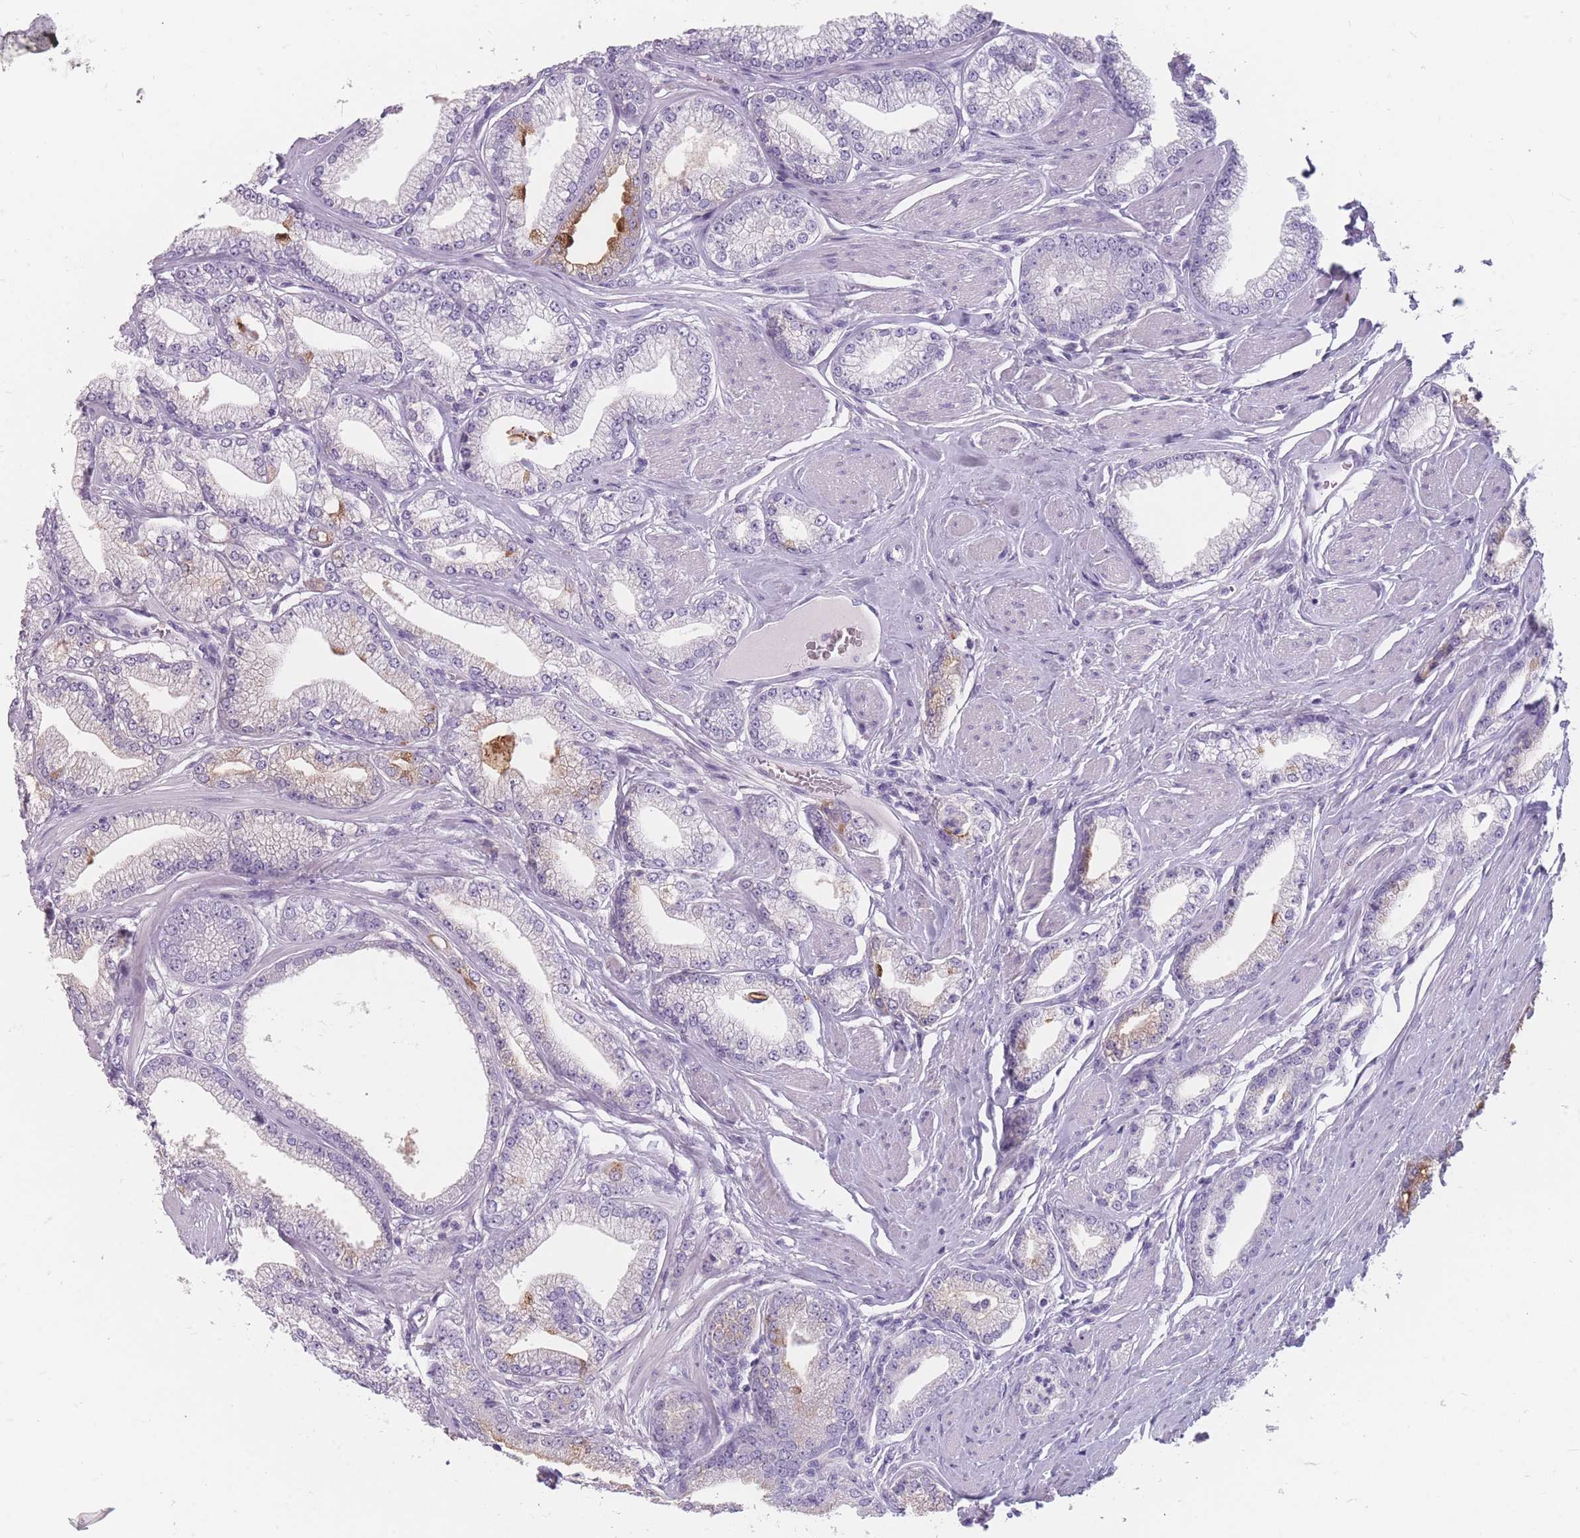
{"staining": {"intensity": "moderate", "quantity": "<25%", "location": "cytoplasmic/membranous"}, "tissue": "prostate cancer", "cell_type": "Tumor cells", "image_type": "cancer", "snomed": [{"axis": "morphology", "description": "Adenocarcinoma, High grade"}, {"axis": "topography", "description": "Prostate"}], "caption": "Prostate adenocarcinoma (high-grade) stained with a brown dye shows moderate cytoplasmic/membranous positive staining in about <25% of tumor cells.", "gene": "CCNO", "patient": {"sex": "male", "age": 67}}